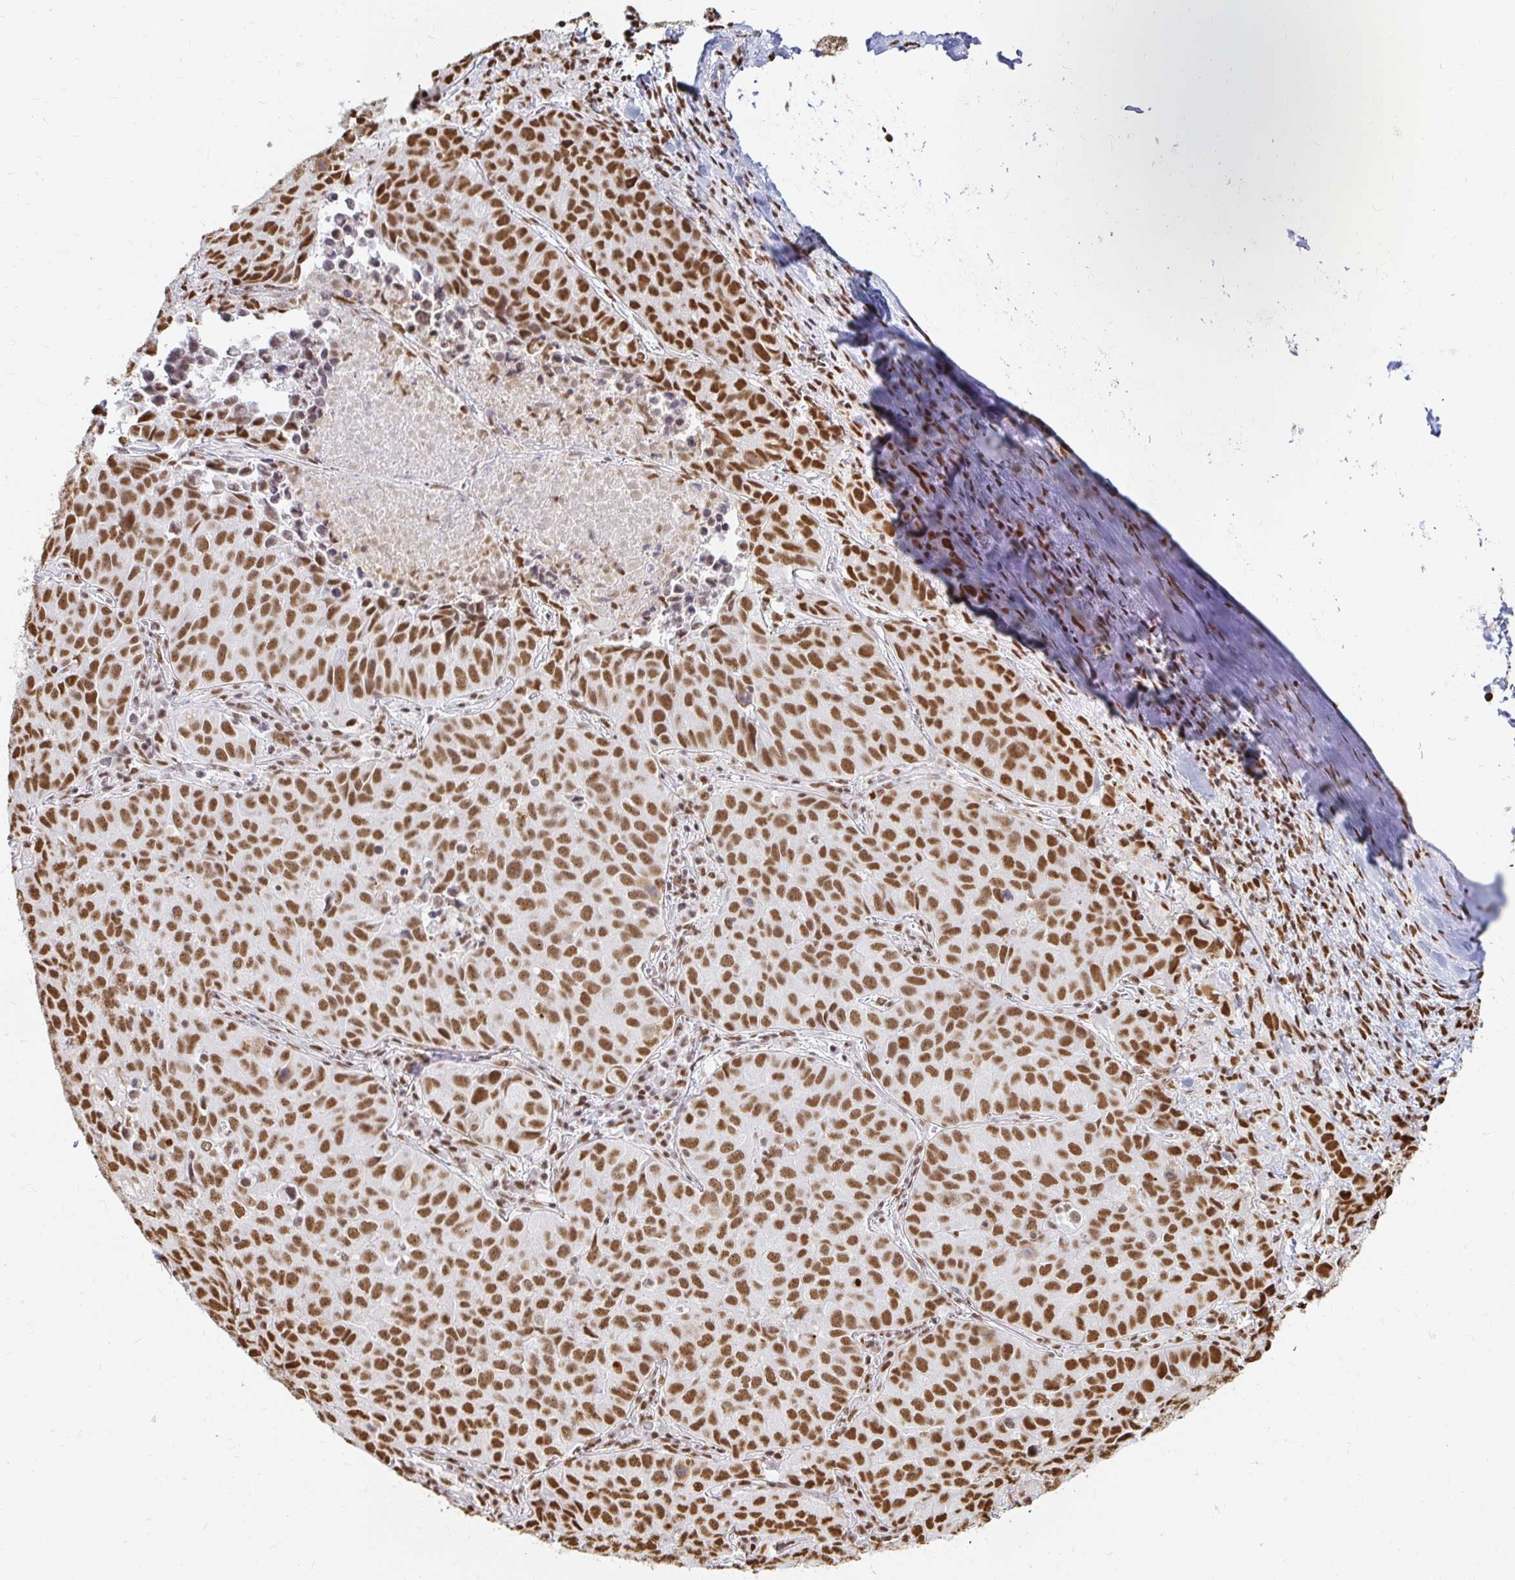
{"staining": {"intensity": "strong", "quantity": ">75%", "location": "nuclear"}, "tissue": "lung cancer", "cell_type": "Tumor cells", "image_type": "cancer", "snomed": [{"axis": "morphology", "description": "Adenocarcinoma, NOS"}, {"axis": "topography", "description": "Lung"}], "caption": "IHC micrograph of human lung cancer (adenocarcinoma) stained for a protein (brown), which exhibits high levels of strong nuclear positivity in about >75% of tumor cells.", "gene": "HNRNPU", "patient": {"sex": "female", "age": 50}}